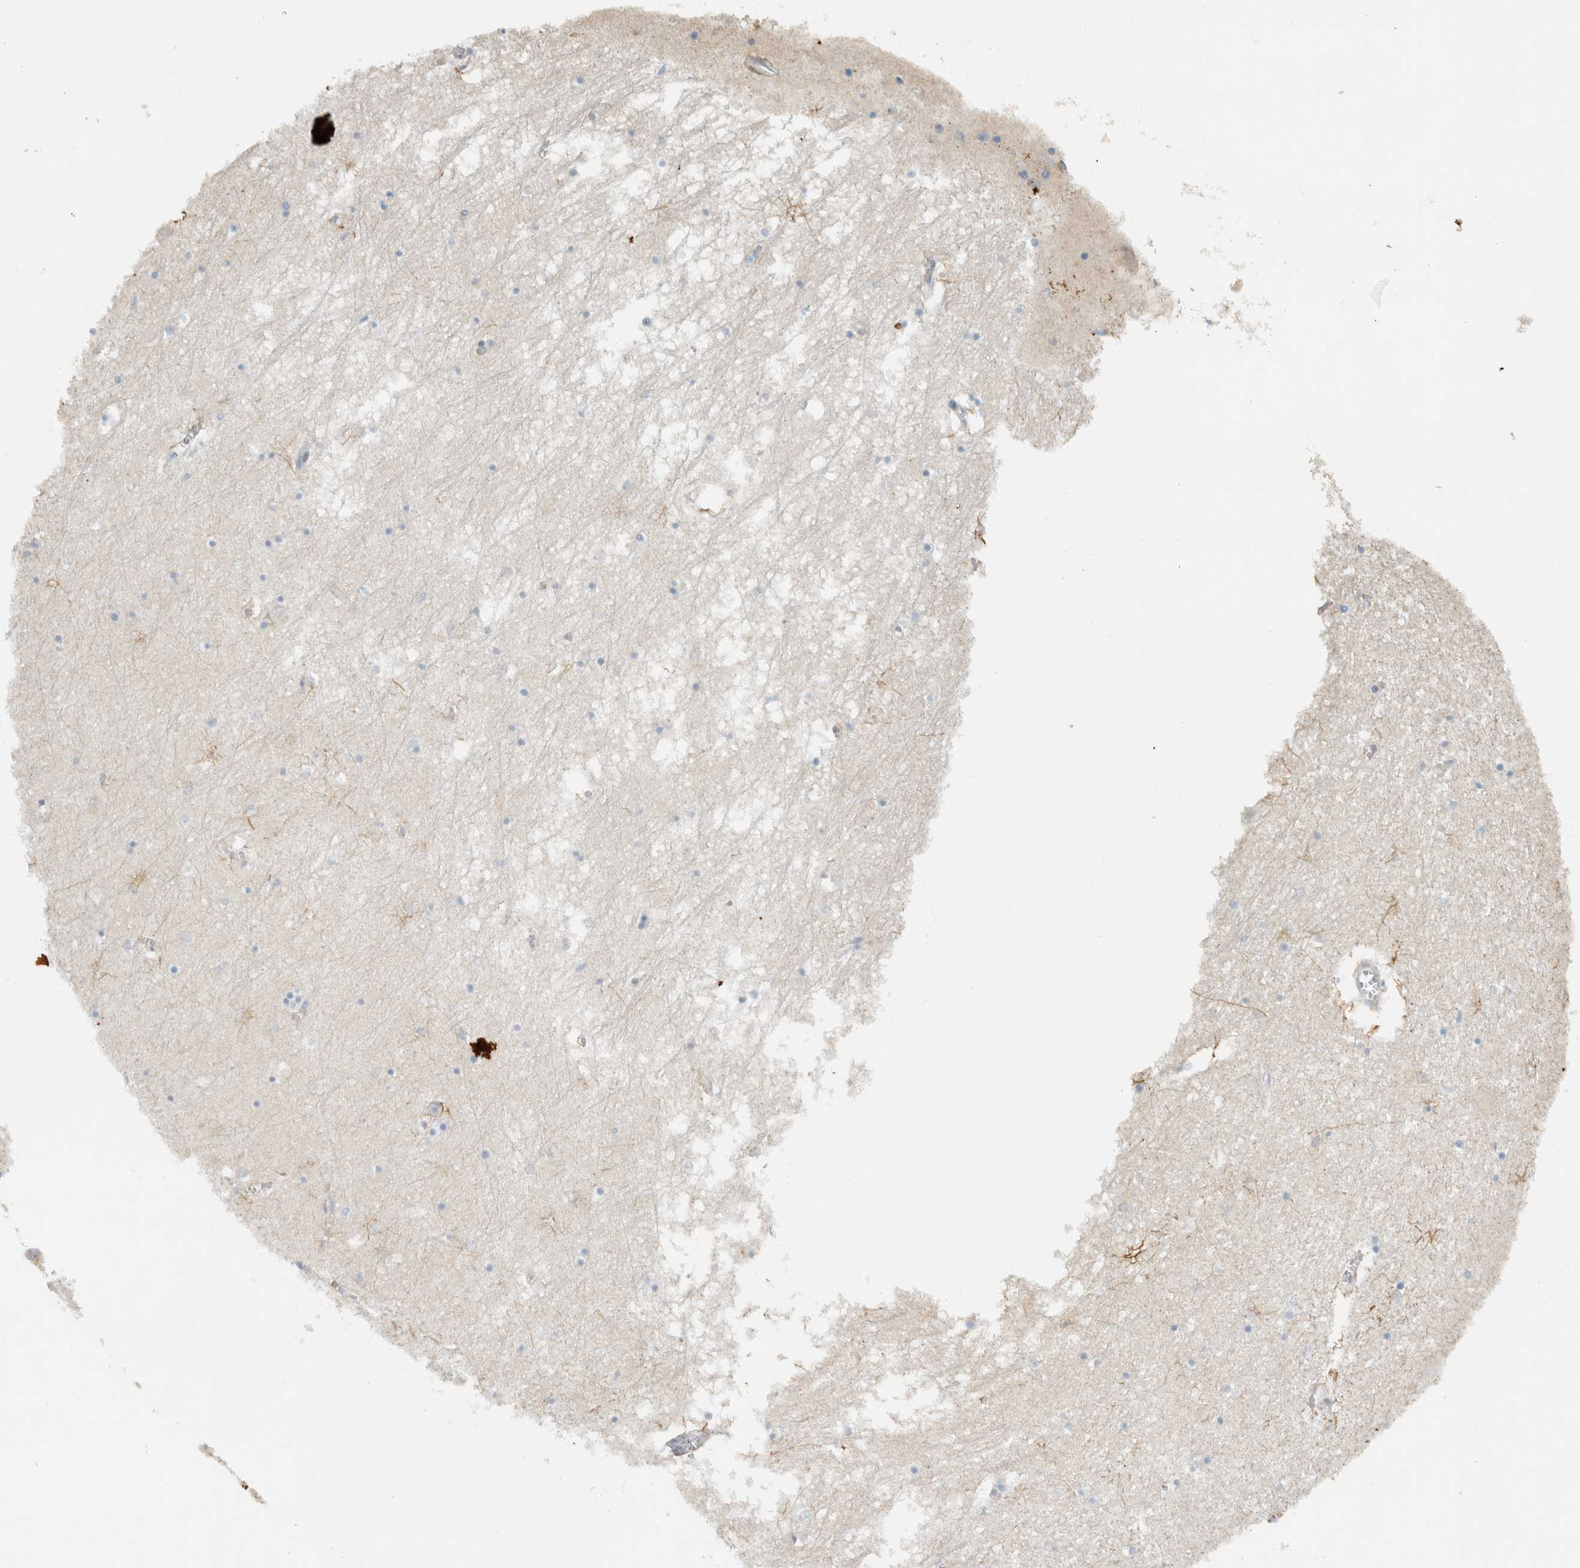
{"staining": {"intensity": "negative", "quantity": "none", "location": "none"}, "tissue": "hippocampus", "cell_type": "Glial cells", "image_type": "normal", "snomed": [{"axis": "morphology", "description": "Normal tissue, NOS"}, {"axis": "topography", "description": "Hippocampus"}], "caption": "Glial cells are negative for protein expression in benign human hippocampus. Nuclei are stained in blue.", "gene": "ERCC6L2", "patient": {"sex": "male", "age": 70}}